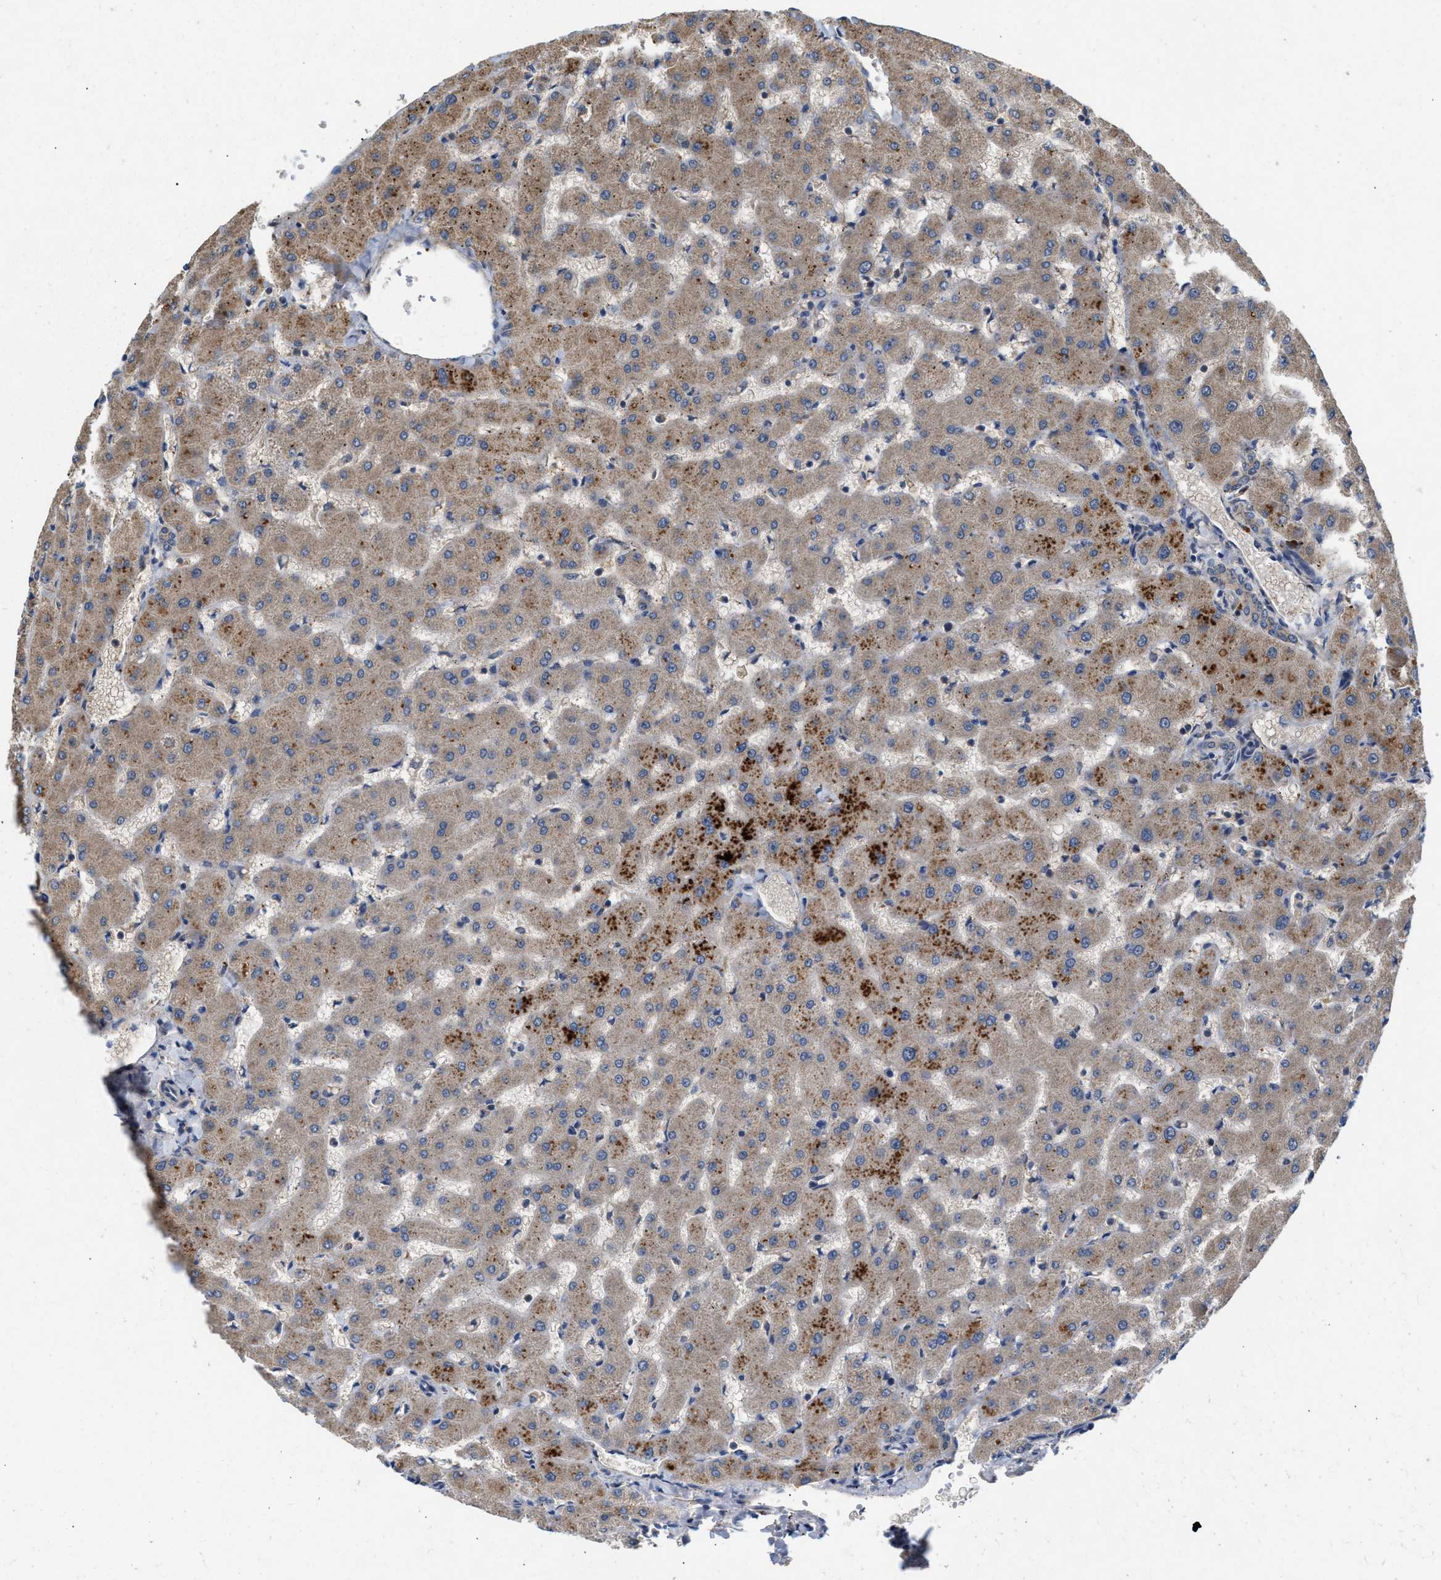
{"staining": {"intensity": "weak", "quantity": "25%-75%", "location": "cytoplasmic/membranous"}, "tissue": "liver", "cell_type": "Cholangiocytes", "image_type": "normal", "snomed": [{"axis": "morphology", "description": "Normal tissue, NOS"}, {"axis": "topography", "description": "Liver"}], "caption": "Liver stained with a brown dye demonstrates weak cytoplasmic/membranous positive staining in approximately 25%-75% of cholangiocytes.", "gene": "RUSC2", "patient": {"sex": "female", "age": 63}}